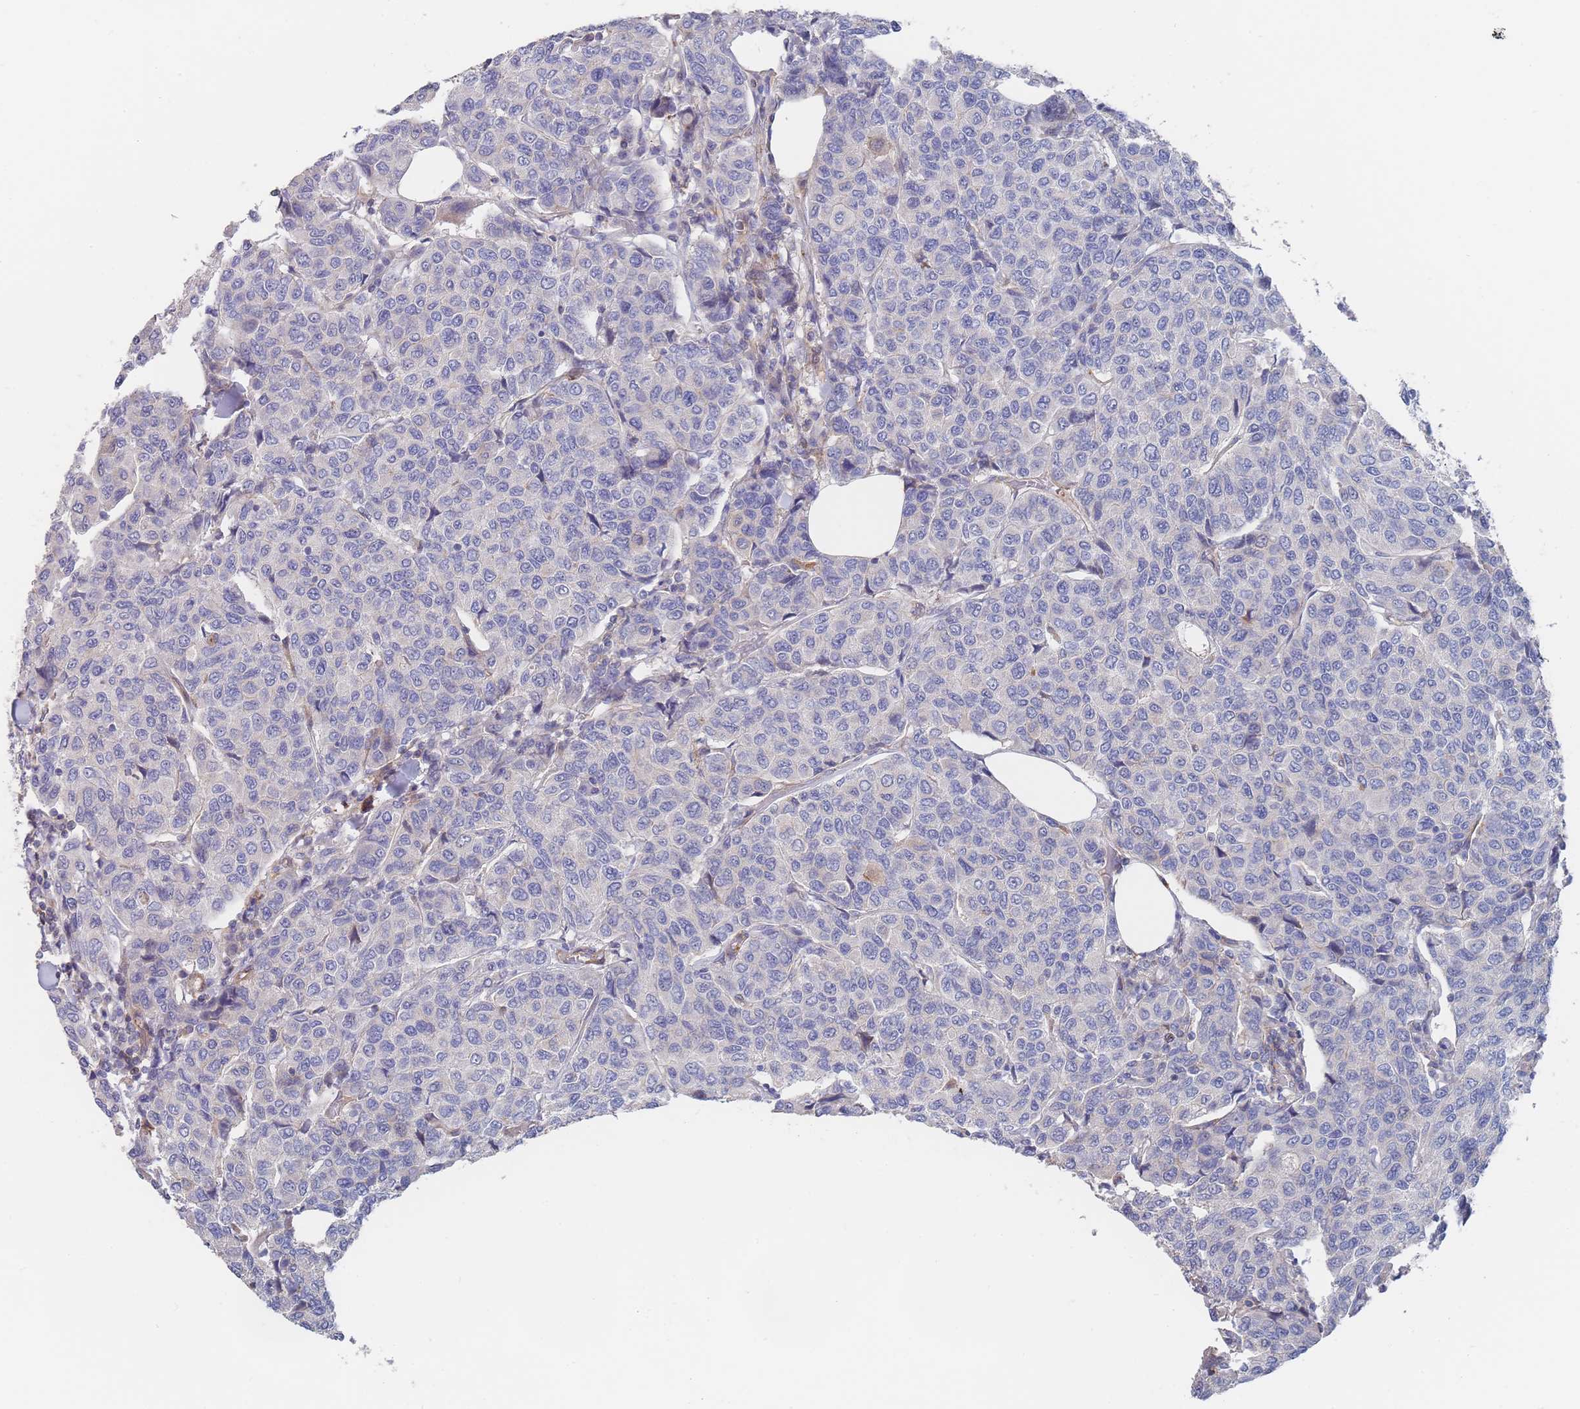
{"staining": {"intensity": "negative", "quantity": "none", "location": "none"}, "tissue": "breast cancer", "cell_type": "Tumor cells", "image_type": "cancer", "snomed": [{"axis": "morphology", "description": "Duct carcinoma"}, {"axis": "topography", "description": "Breast"}], "caption": "IHC histopathology image of neoplastic tissue: human breast cancer (intraductal carcinoma) stained with DAB (3,3'-diaminobenzidine) exhibits no significant protein staining in tumor cells. (Stains: DAB IHC with hematoxylin counter stain, Microscopy: brightfield microscopy at high magnification).", "gene": "G6PC1", "patient": {"sex": "female", "age": 55}}